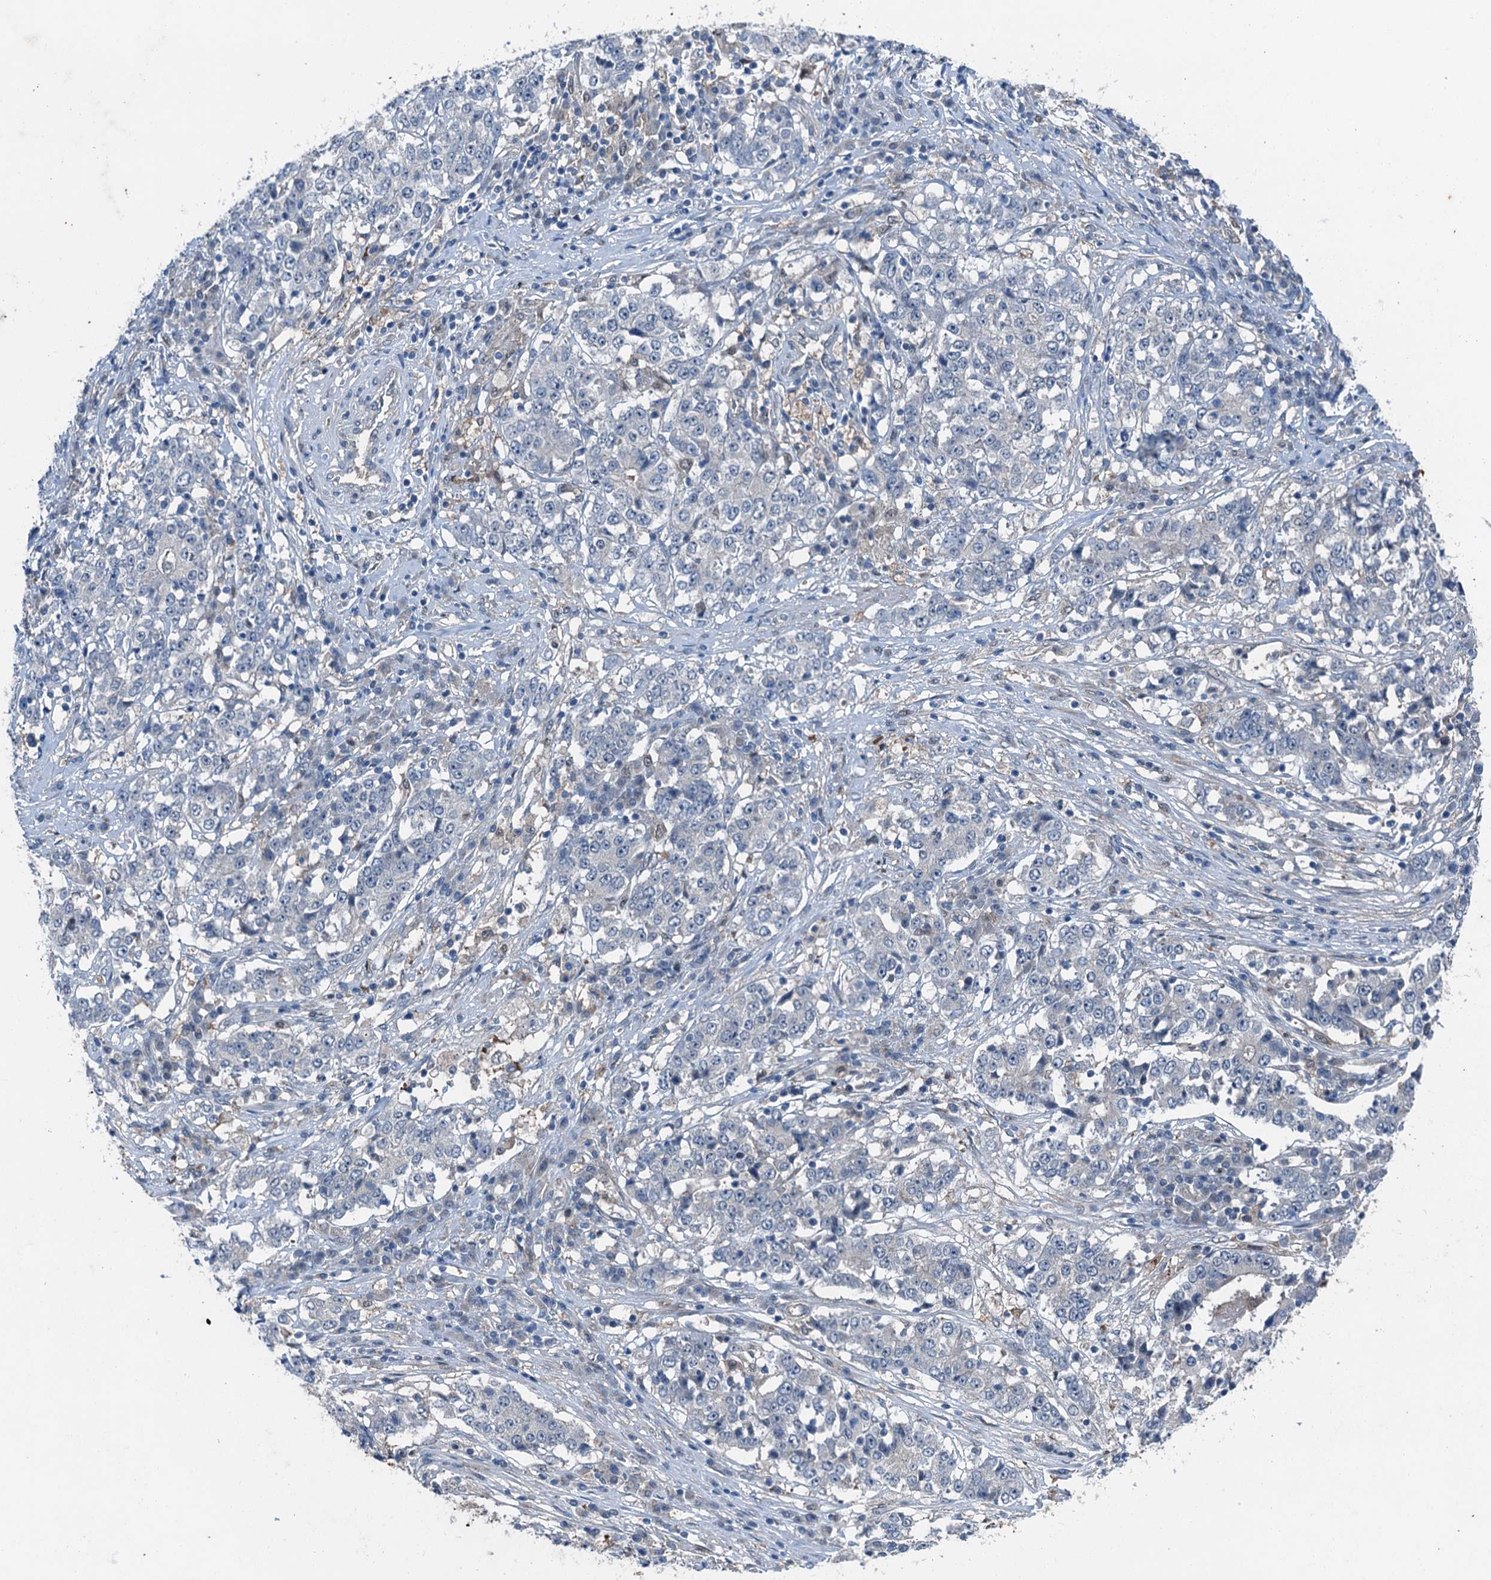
{"staining": {"intensity": "negative", "quantity": "none", "location": "none"}, "tissue": "stomach cancer", "cell_type": "Tumor cells", "image_type": "cancer", "snomed": [{"axis": "morphology", "description": "Adenocarcinoma, NOS"}, {"axis": "topography", "description": "Stomach"}], "caption": "Stomach cancer was stained to show a protein in brown. There is no significant positivity in tumor cells.", "gene": "RNH1", "patient": {"sex": "male", "age": 59}}